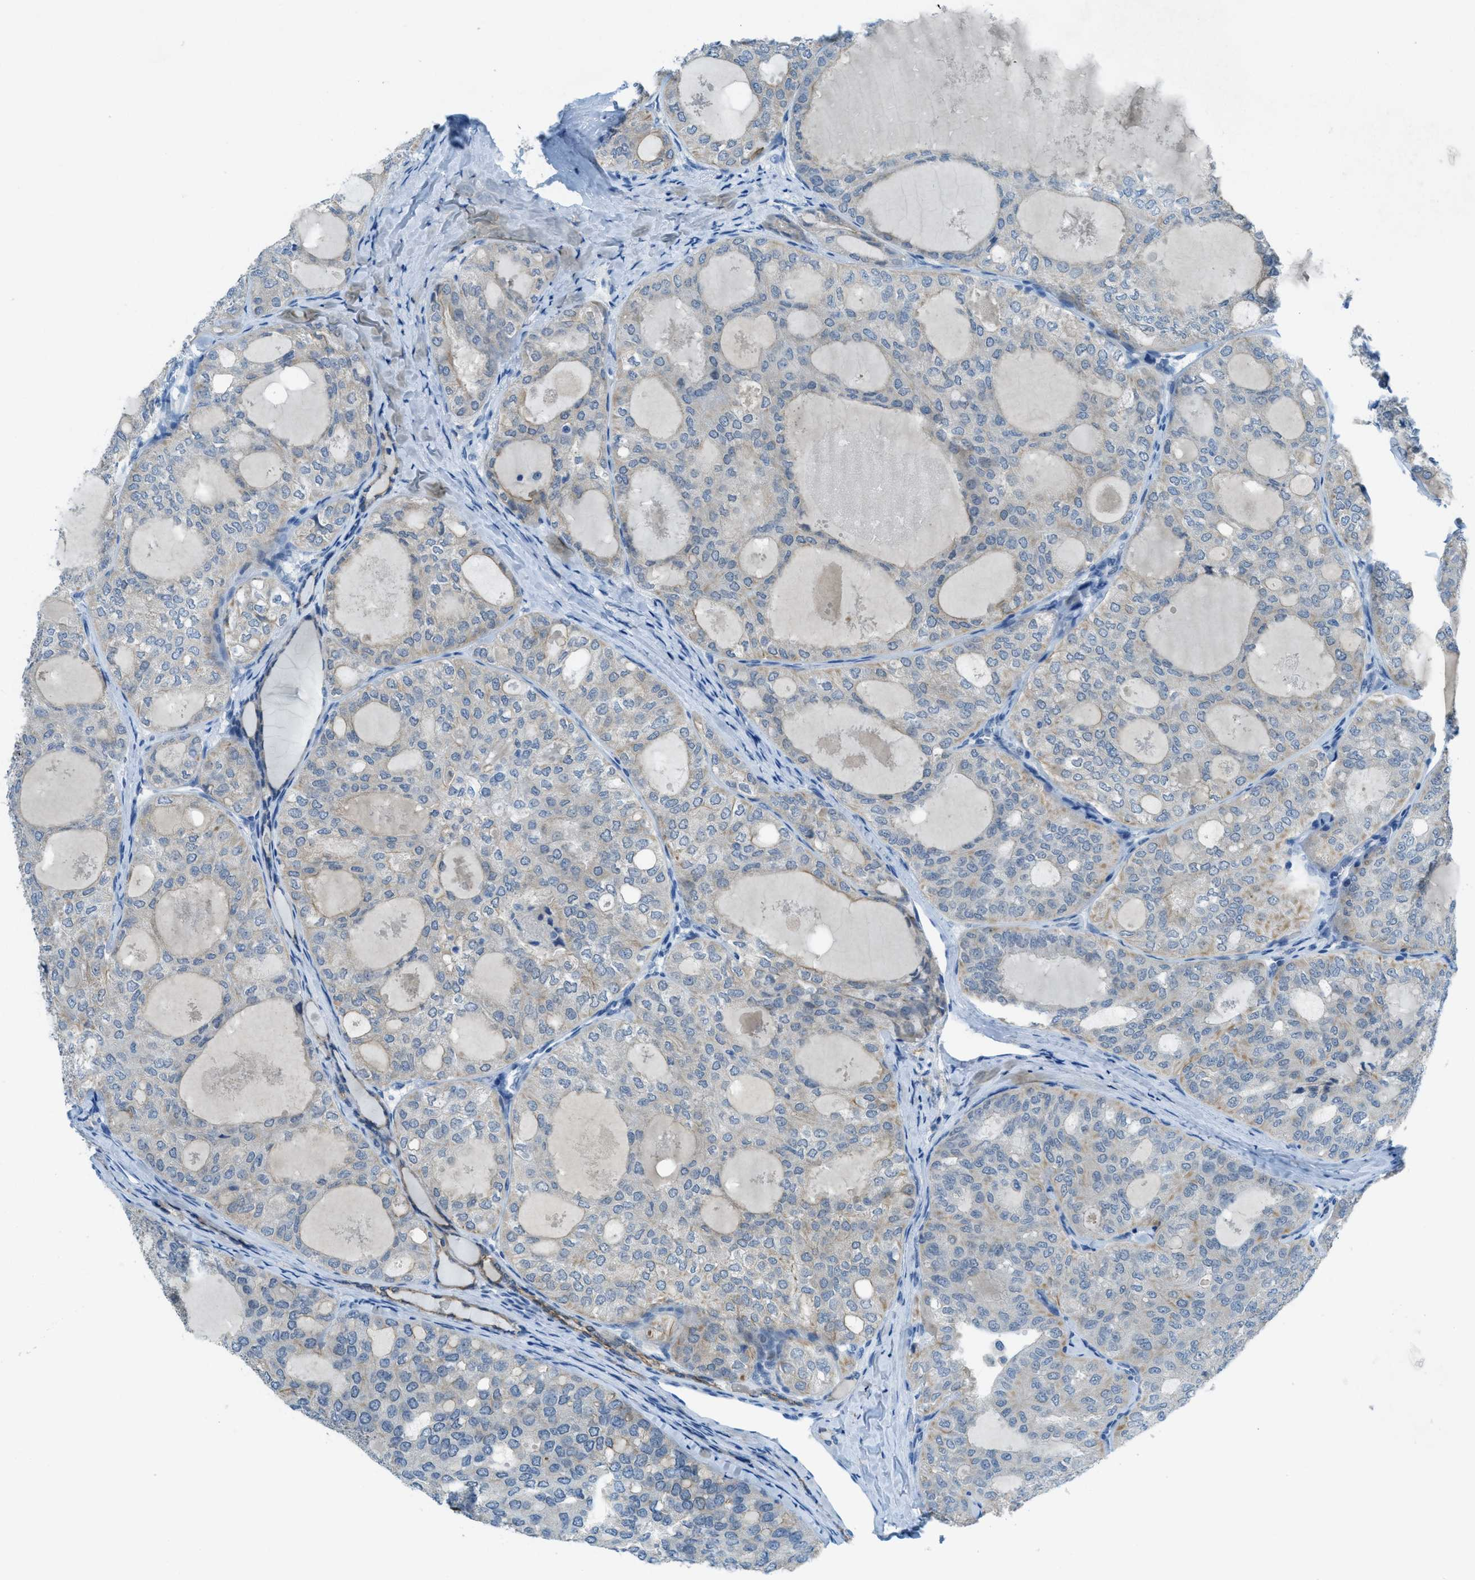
{"staining": {"intensity": "weak", "quantity": "<25%", "location": "cytoplasmic/membranous"}, "tissue": "thyroid cancer", "cell_type": "Tumor cells", "image_type": "cancer", "snomed": [{"axis": "morphology", "description": "Follicular adenoma carcinoma, NOS"}, {"axis": "topography", "description": "Thyroid gland"}], "caption": "There is no significant staining in tumor cells of thyroid cancer.", "gene": "KLHL8", "patient": {"sex": "male", "age": 75}}